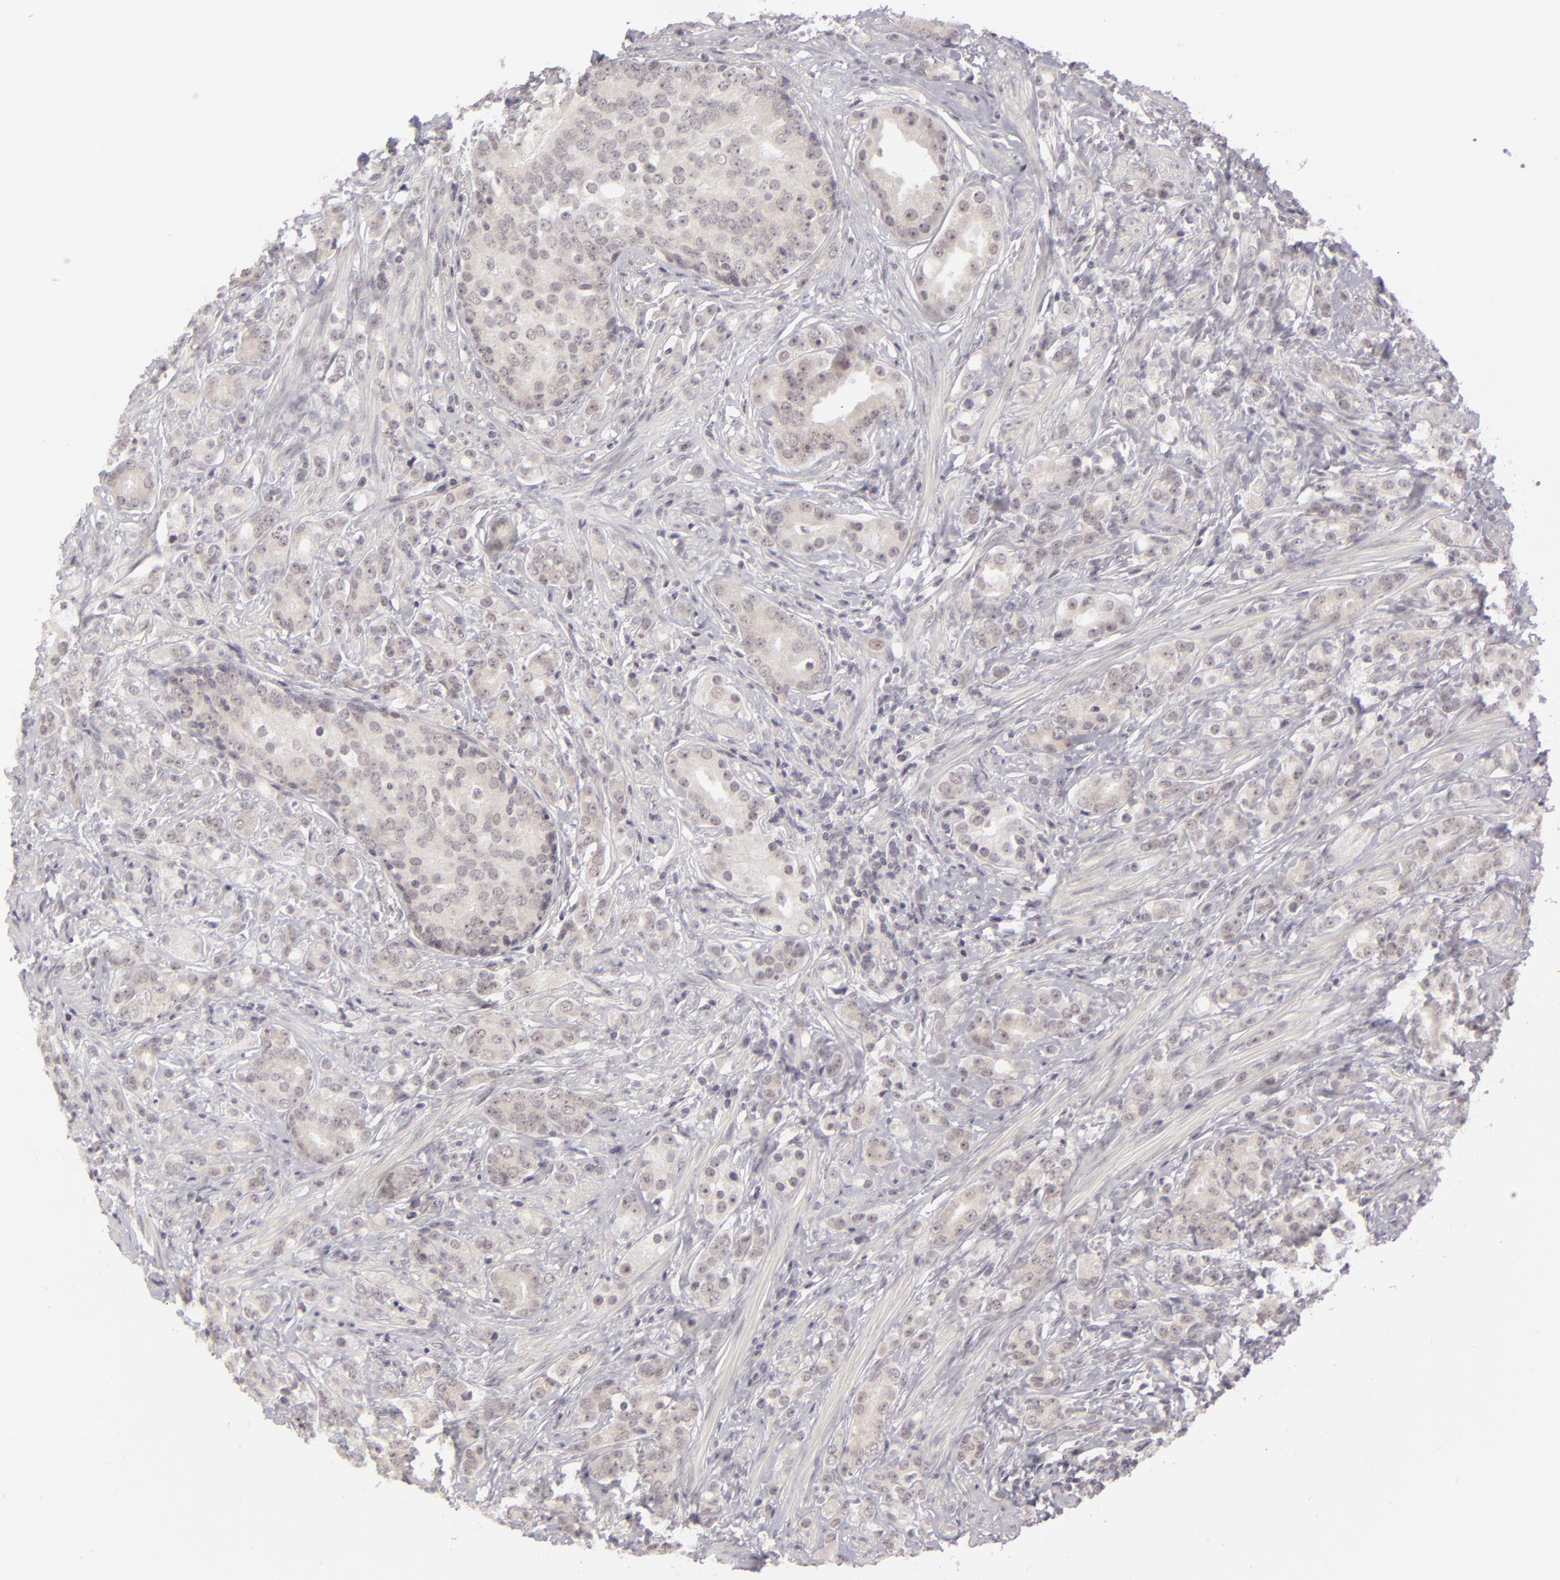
{"staining": {"intensity": "weak", "quantity": ">75%", "location": "cytoplasmic/membranous"}, "tissue": "prostate cancer", "cell_type": "Tumor cells", "image_type": "cancer", "snomed": [{"axis": "morphology", "description": "Adenocarcinoma, Medium grade"}, {"axis": "topography", "description": "Prostate"}], "caption": "Immunohistochemistry (IHC) photomicrograph of neoplastic tissue: human prostate cancer stained using immunohistochemistry (IHC) shows low levels of weak protein expression localized specifically in the cytoplasmic/membranous of tumor cells, appearing as a cytoplasmic/membranous brown color.", "gene": "DLG3", "patient": {"sex": "male", "age": 59}}